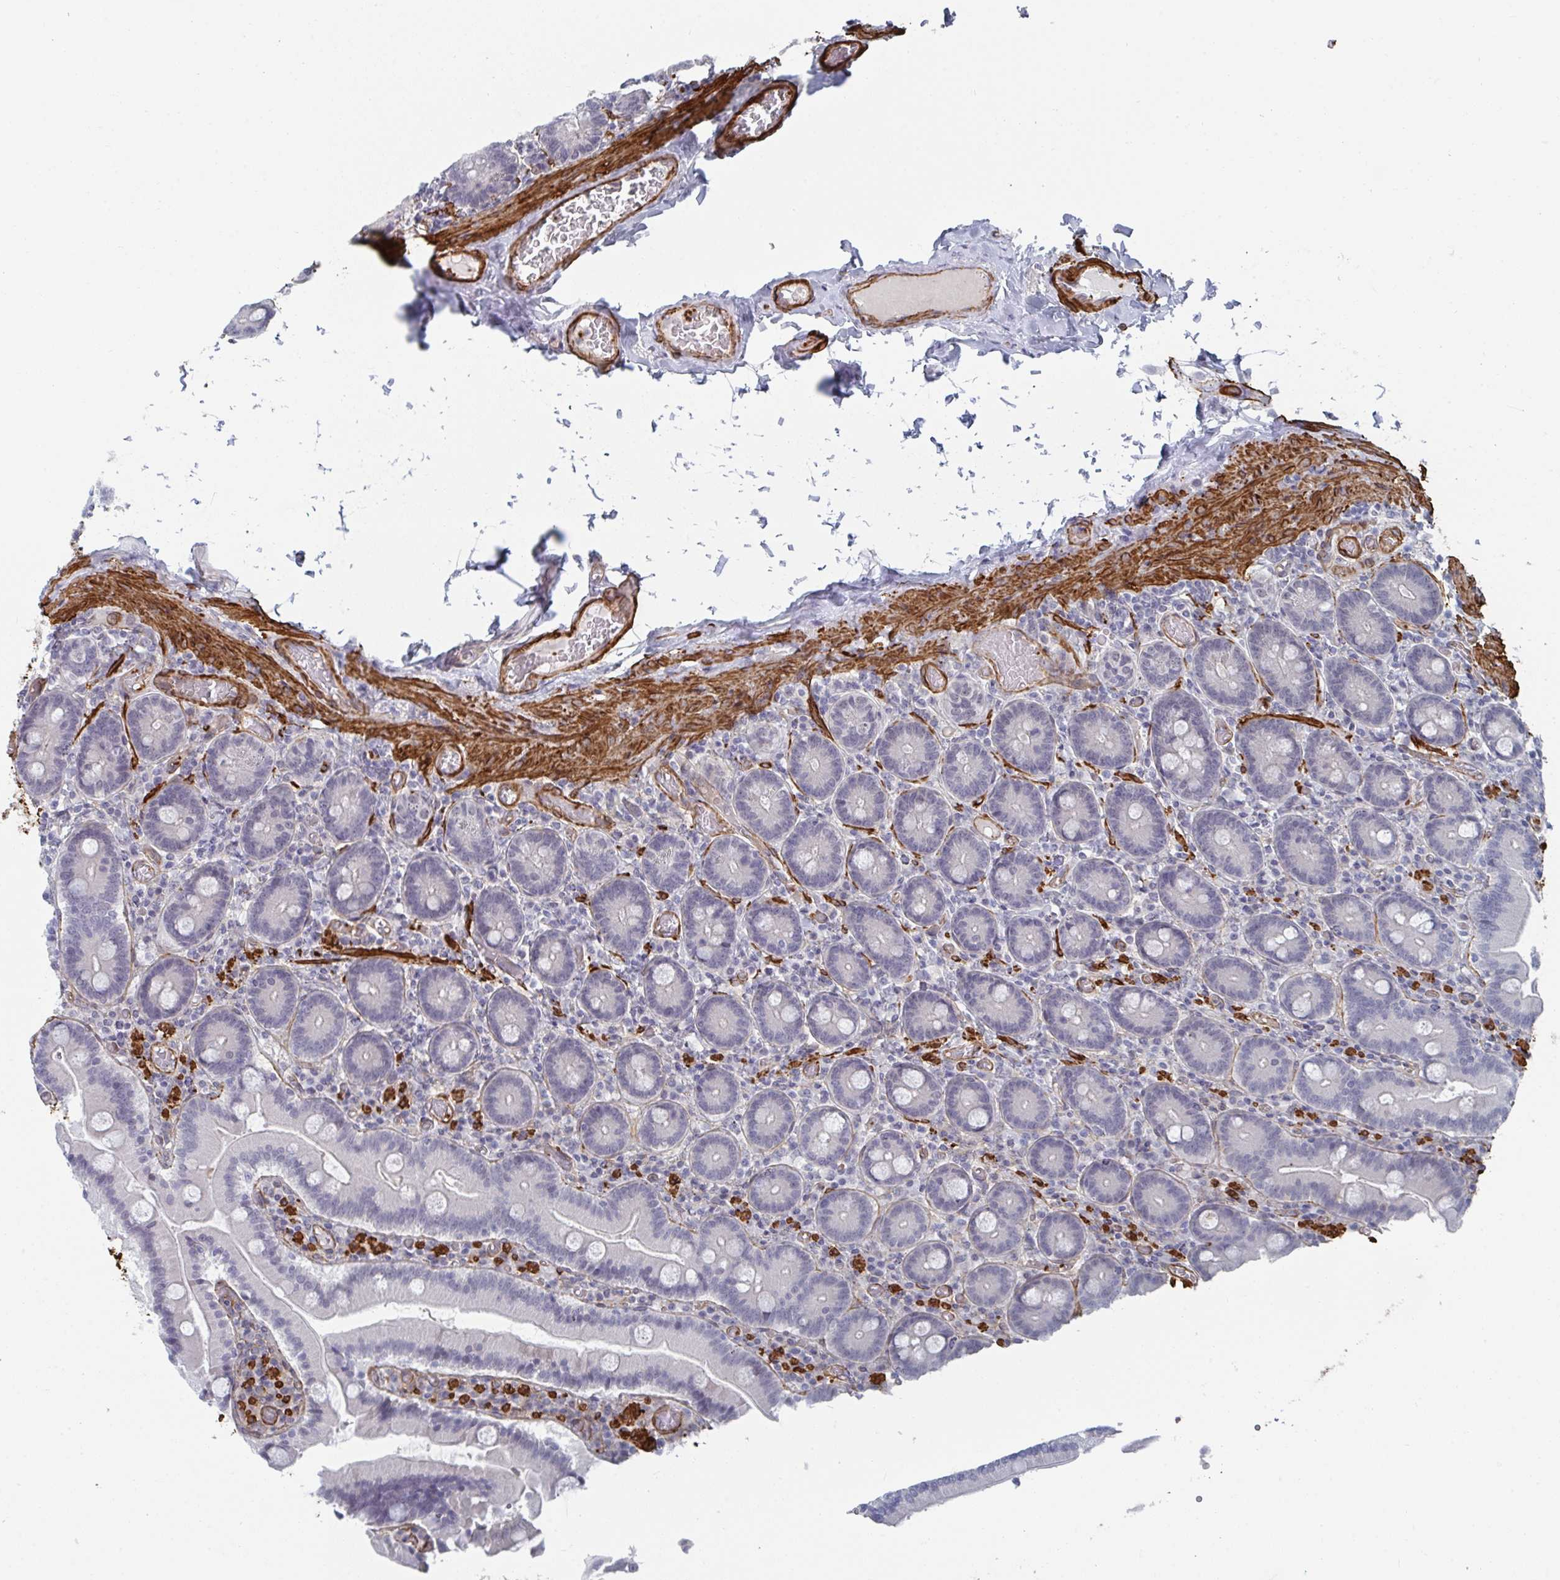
{"staining": {"intensity": "negative", "quantity": "none", "location": "none"}, "tissue": "duodenum", "cell_type": "Glandular cells", "image_type": "normal", "snomed": [{"axis": "morphology", "description": "Normal tissue, NOS"}, {"axis": "topography", "description": "Duodenum"}], "caption": "Glandular cells are negative for brown protein staining in unremarkable duodenum. (Immunohistochemistry (ihc), brightfield microscopy, high magnification).", "gene": "NEURL4", "patient": {"sex": "female", "age": 62}}